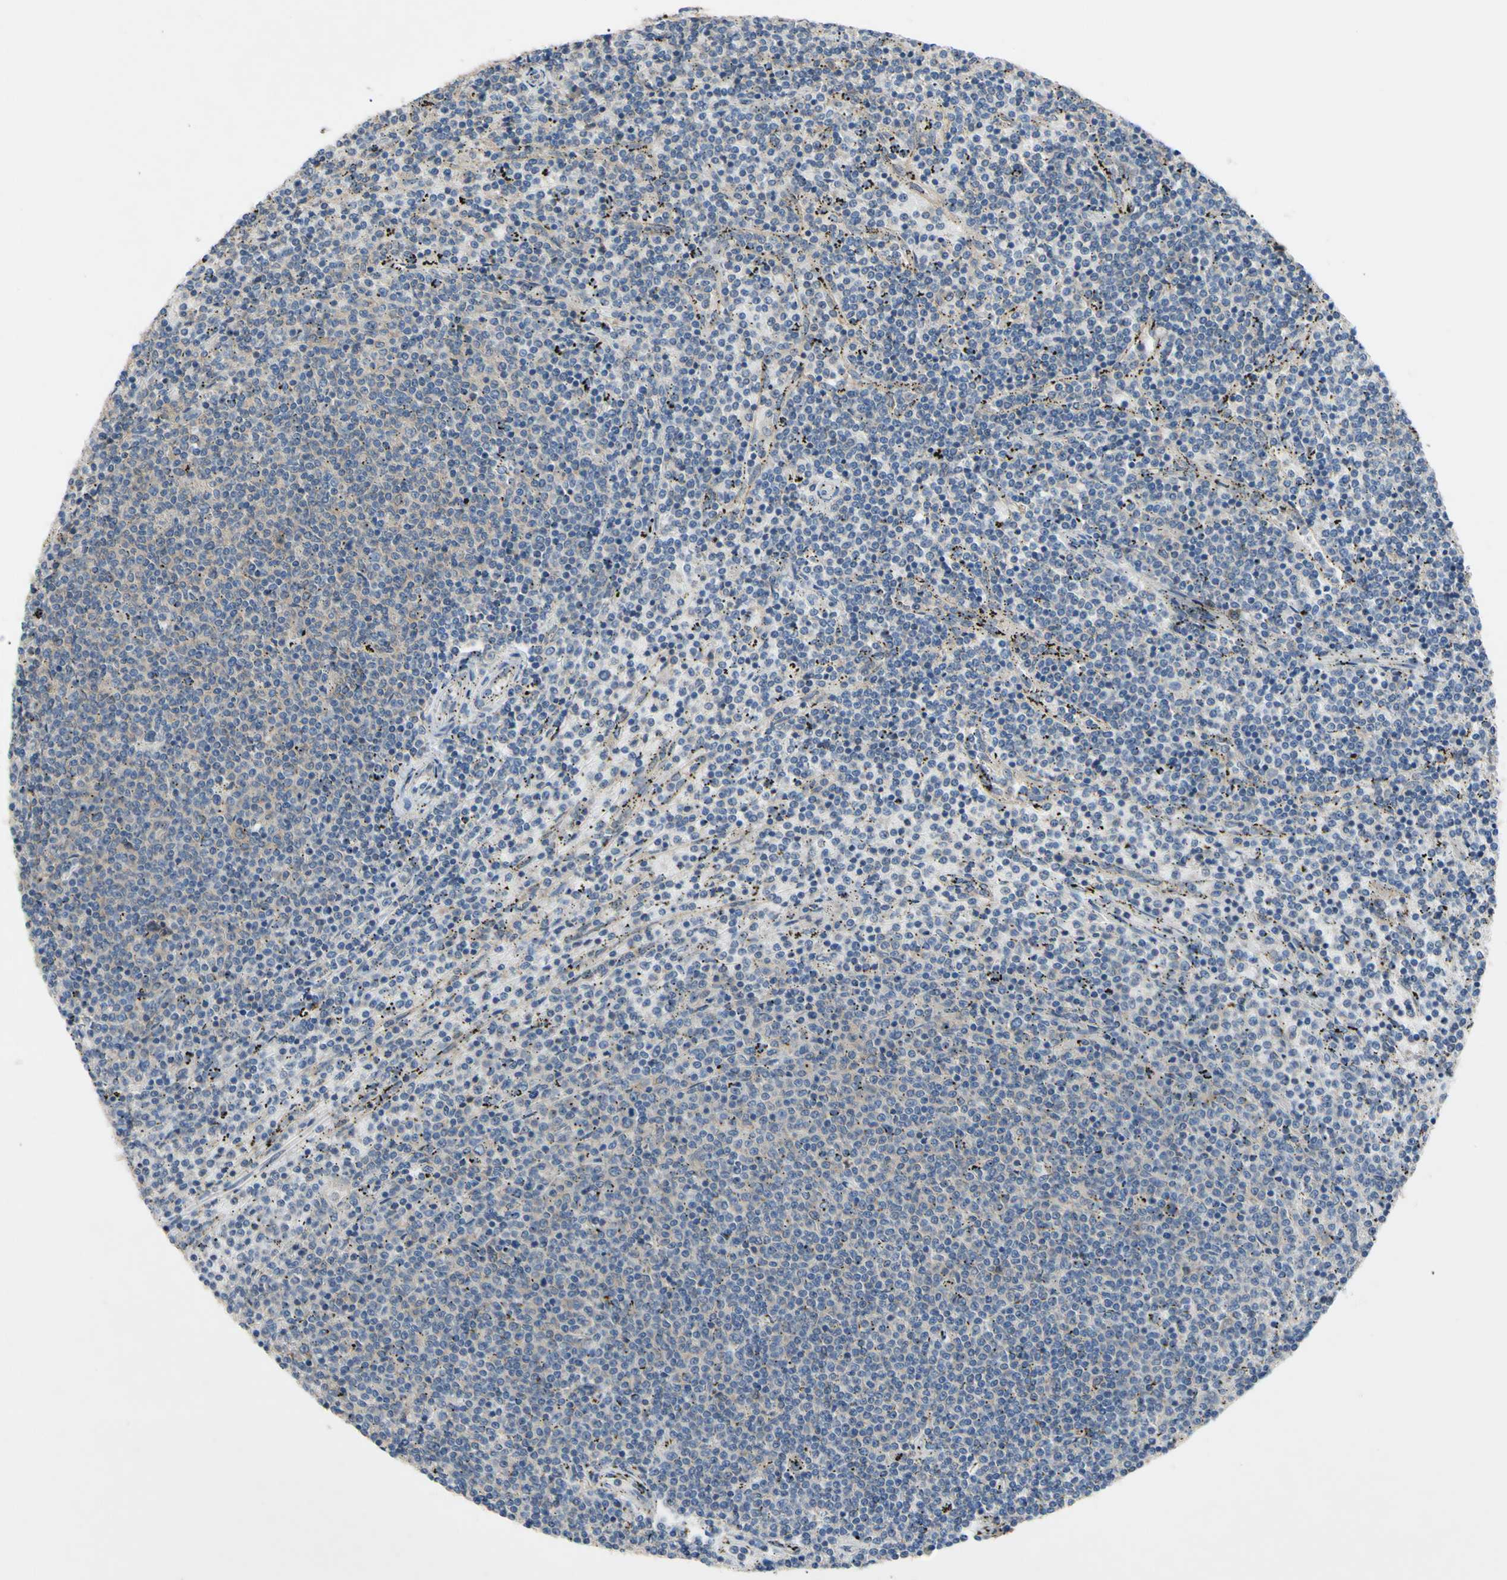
{"staining": {"intensity": "weak", "quantity": "<25%", "location": "cytoplasmic/membranous"}, "tissue": "lymphoma", "cell_type": "Tumor cells", "image_type": "cancer", "snomed": [{"axis": "morphology", "description": "Malignant lymphoma, non-Hodgkin's type, Low grade"}, {"axis": "topography", "description": "Spleen"}], "caption": "Immunohistochemical staining of malignant lymphoma, non-Hodgkin's type (low-grade) displays no significant expression in tumor cells.", "gene": "HILPDA", "patient": {"sex": "female", "age": 50}}